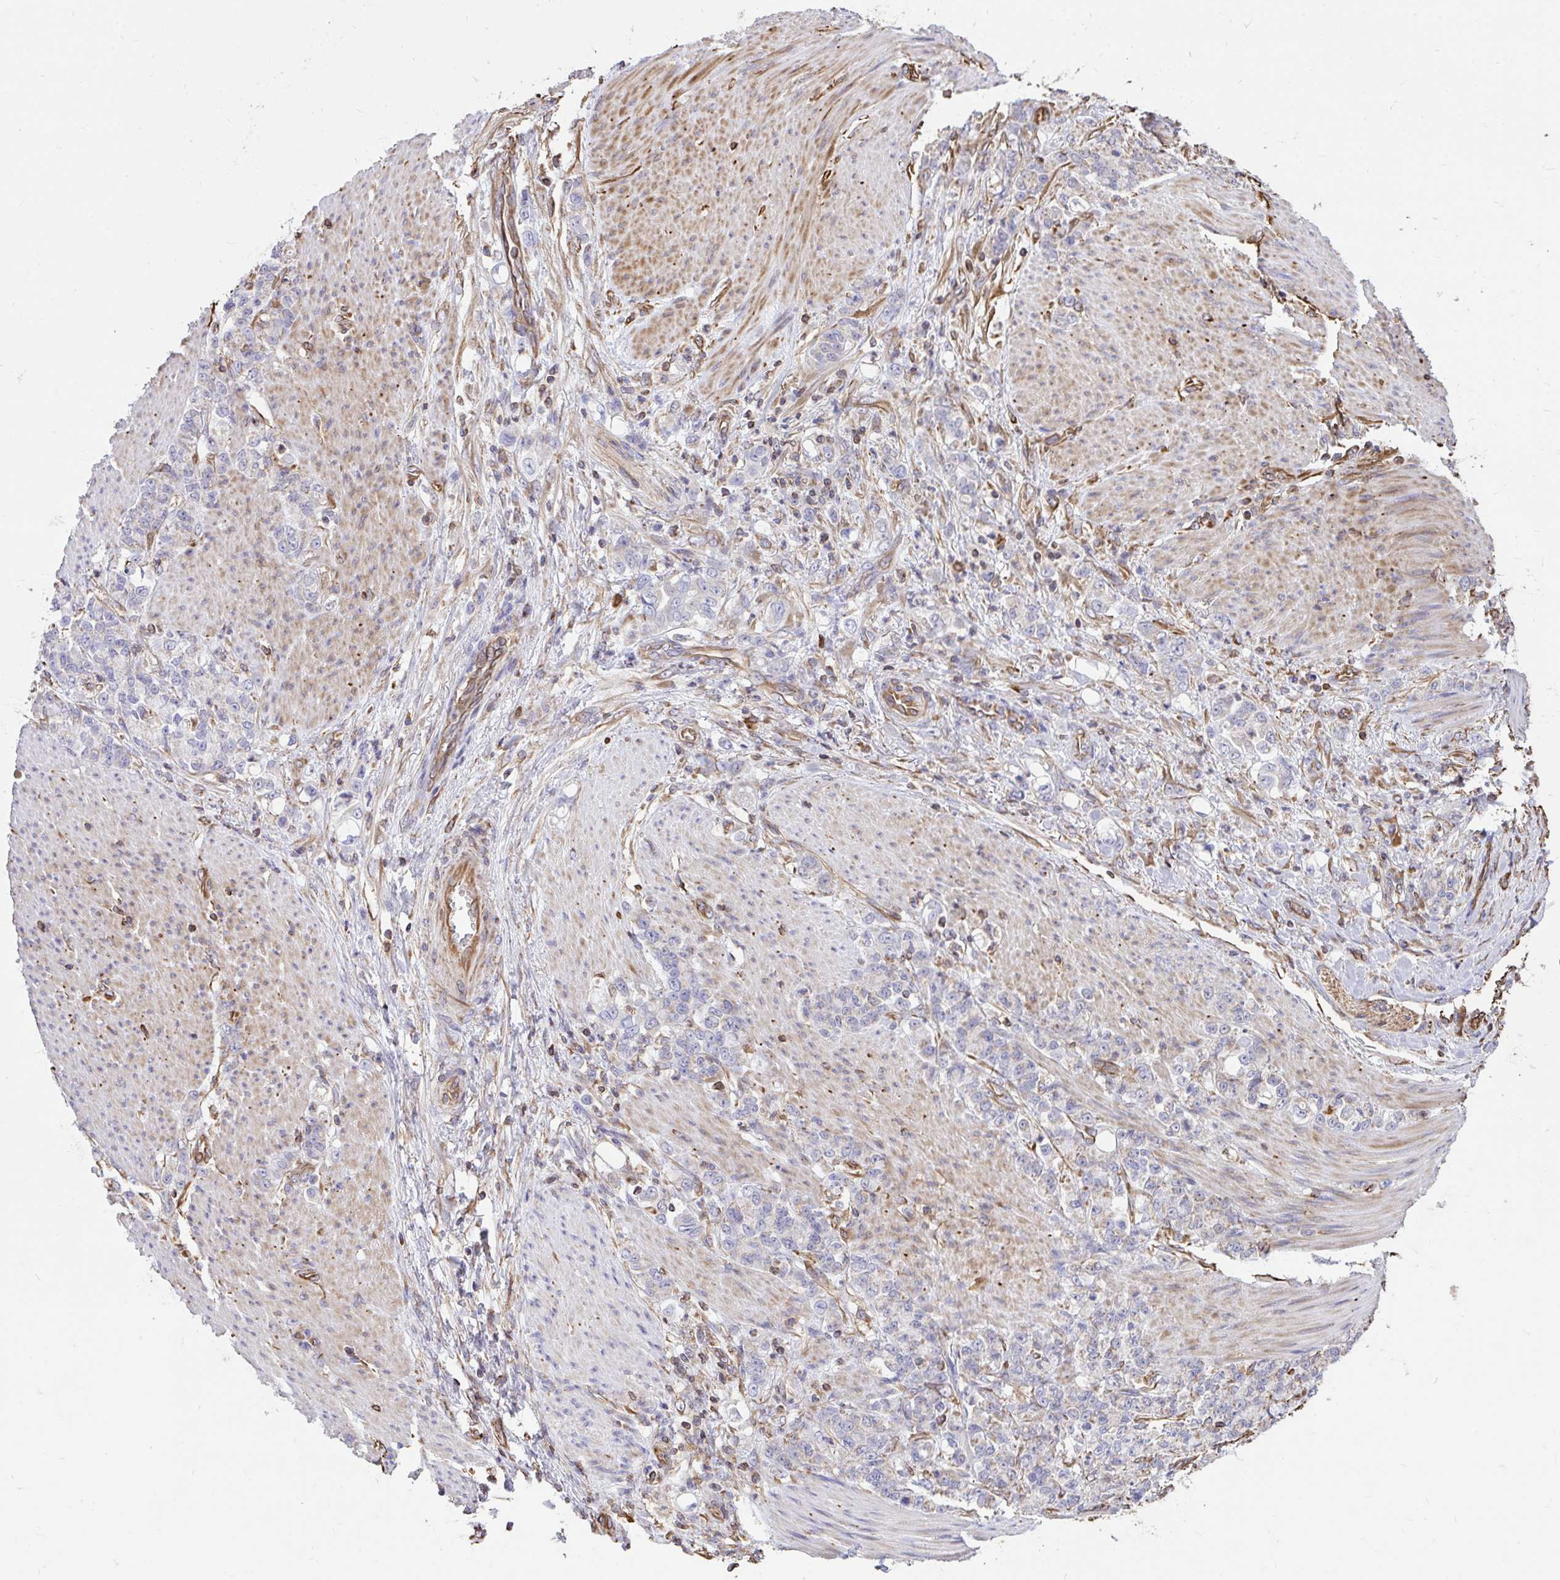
{"staining": {"intensity": "negative", "quantity": "none", "location": "none"}, "tissue": "stomach cancer", "cell_type": "Tumor cells", "image_type": "cancer", "snomed": [{"axis": "morphology", "description": "Adenocarcinoma, NOS"}, {"axis": "topography", "description": "Stomach"}], "caption": "This is an immunohistochemistry (IHC) photomicrograph of stomach adenocarcinoma. There is no positivity in tumor cells.", "gene": "RNF103", "patient": {"sex": "female", "age": 79}}